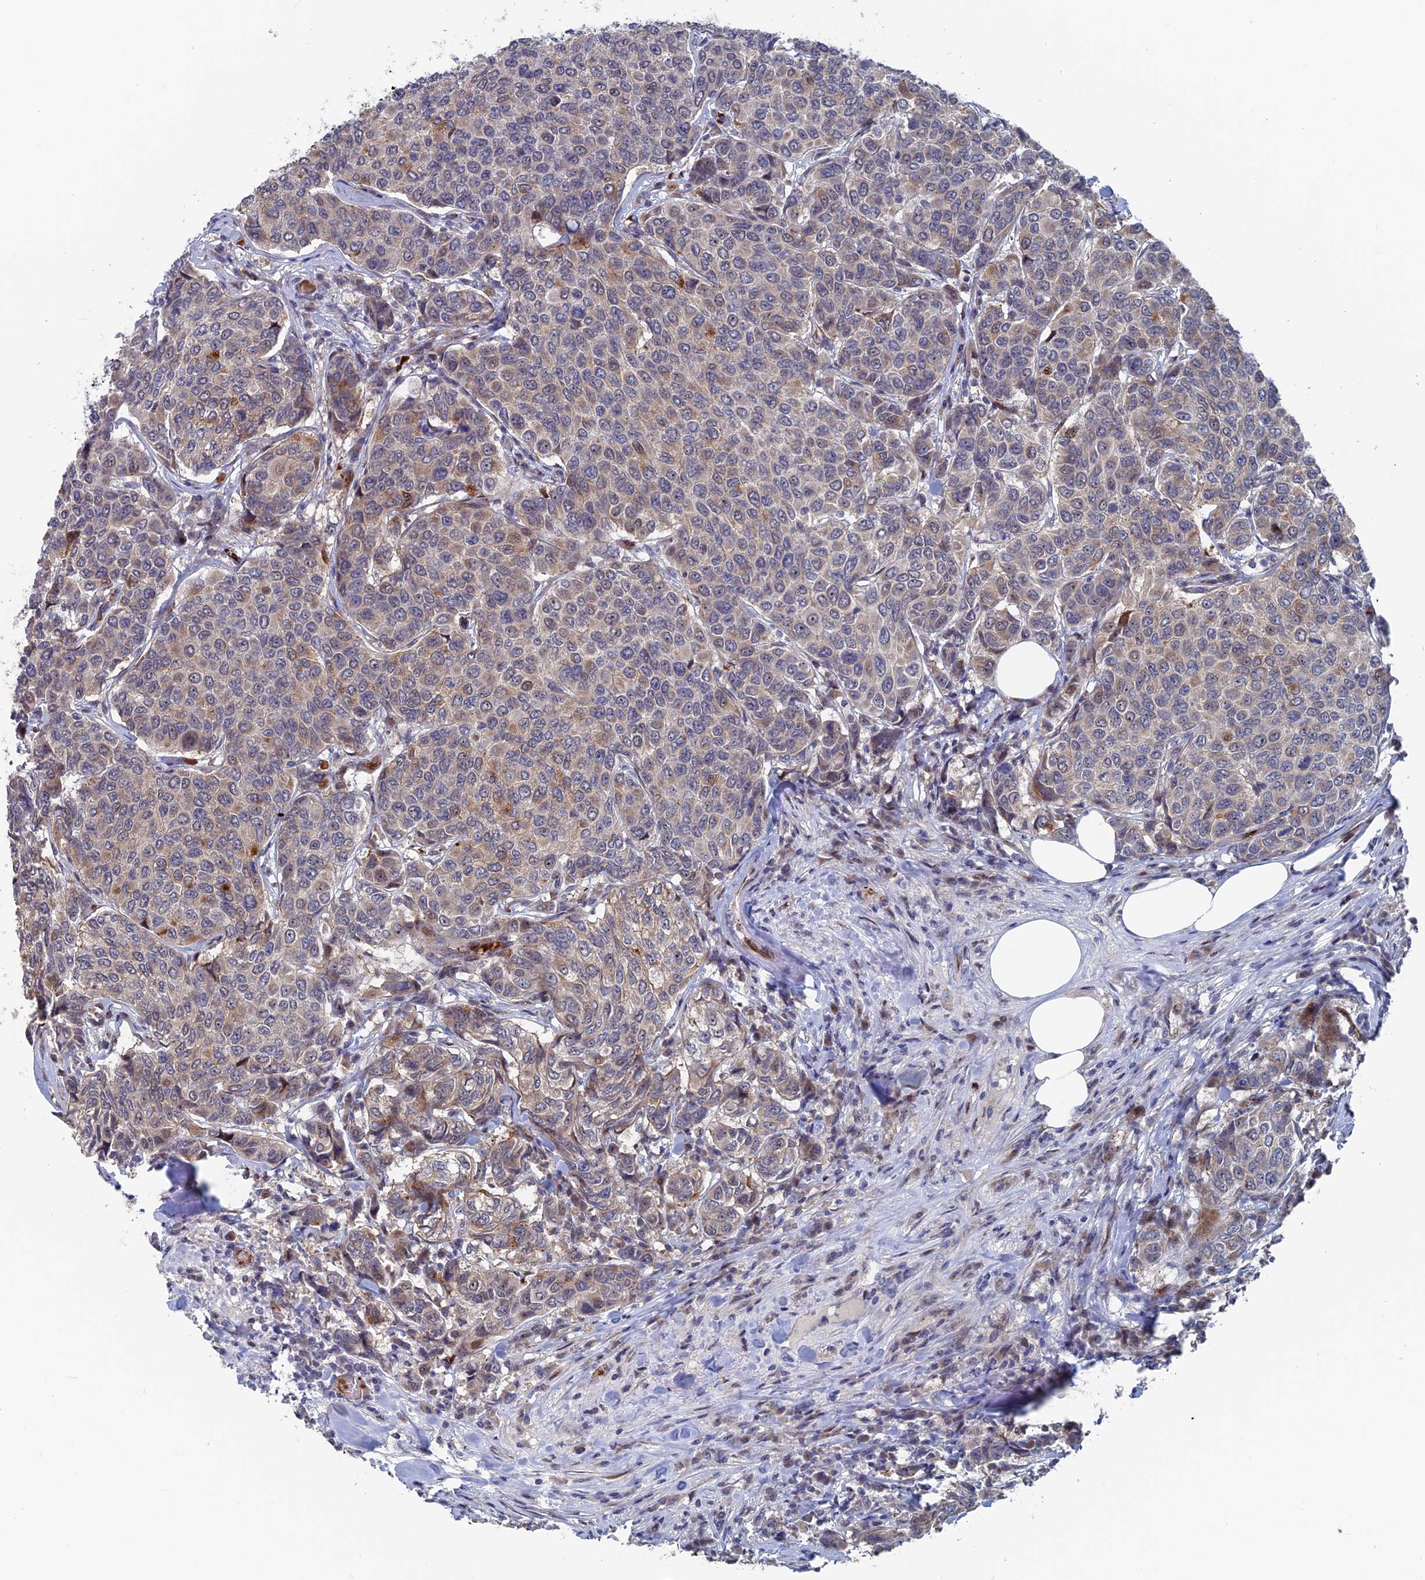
{"staining": {"intensity": "moderate", "quantity": "<25%", "location": "cytoplasmic/membranous"}, "tissue": "breast cancer", "cell_type": "Tumor cells", "image_type": "cancer", "snomed": [{"axis": "morphology", "description": "Duct carcinoma"}, {"axis": "topography", "description": "Breast"}], "caption": "An image of human breast cancer stained for a protein displays moderate cytoplasmic/membranous brown staining in tumor cells.", "gene": "SH3D21", "patient": {"sex": "female", "age": 55}}